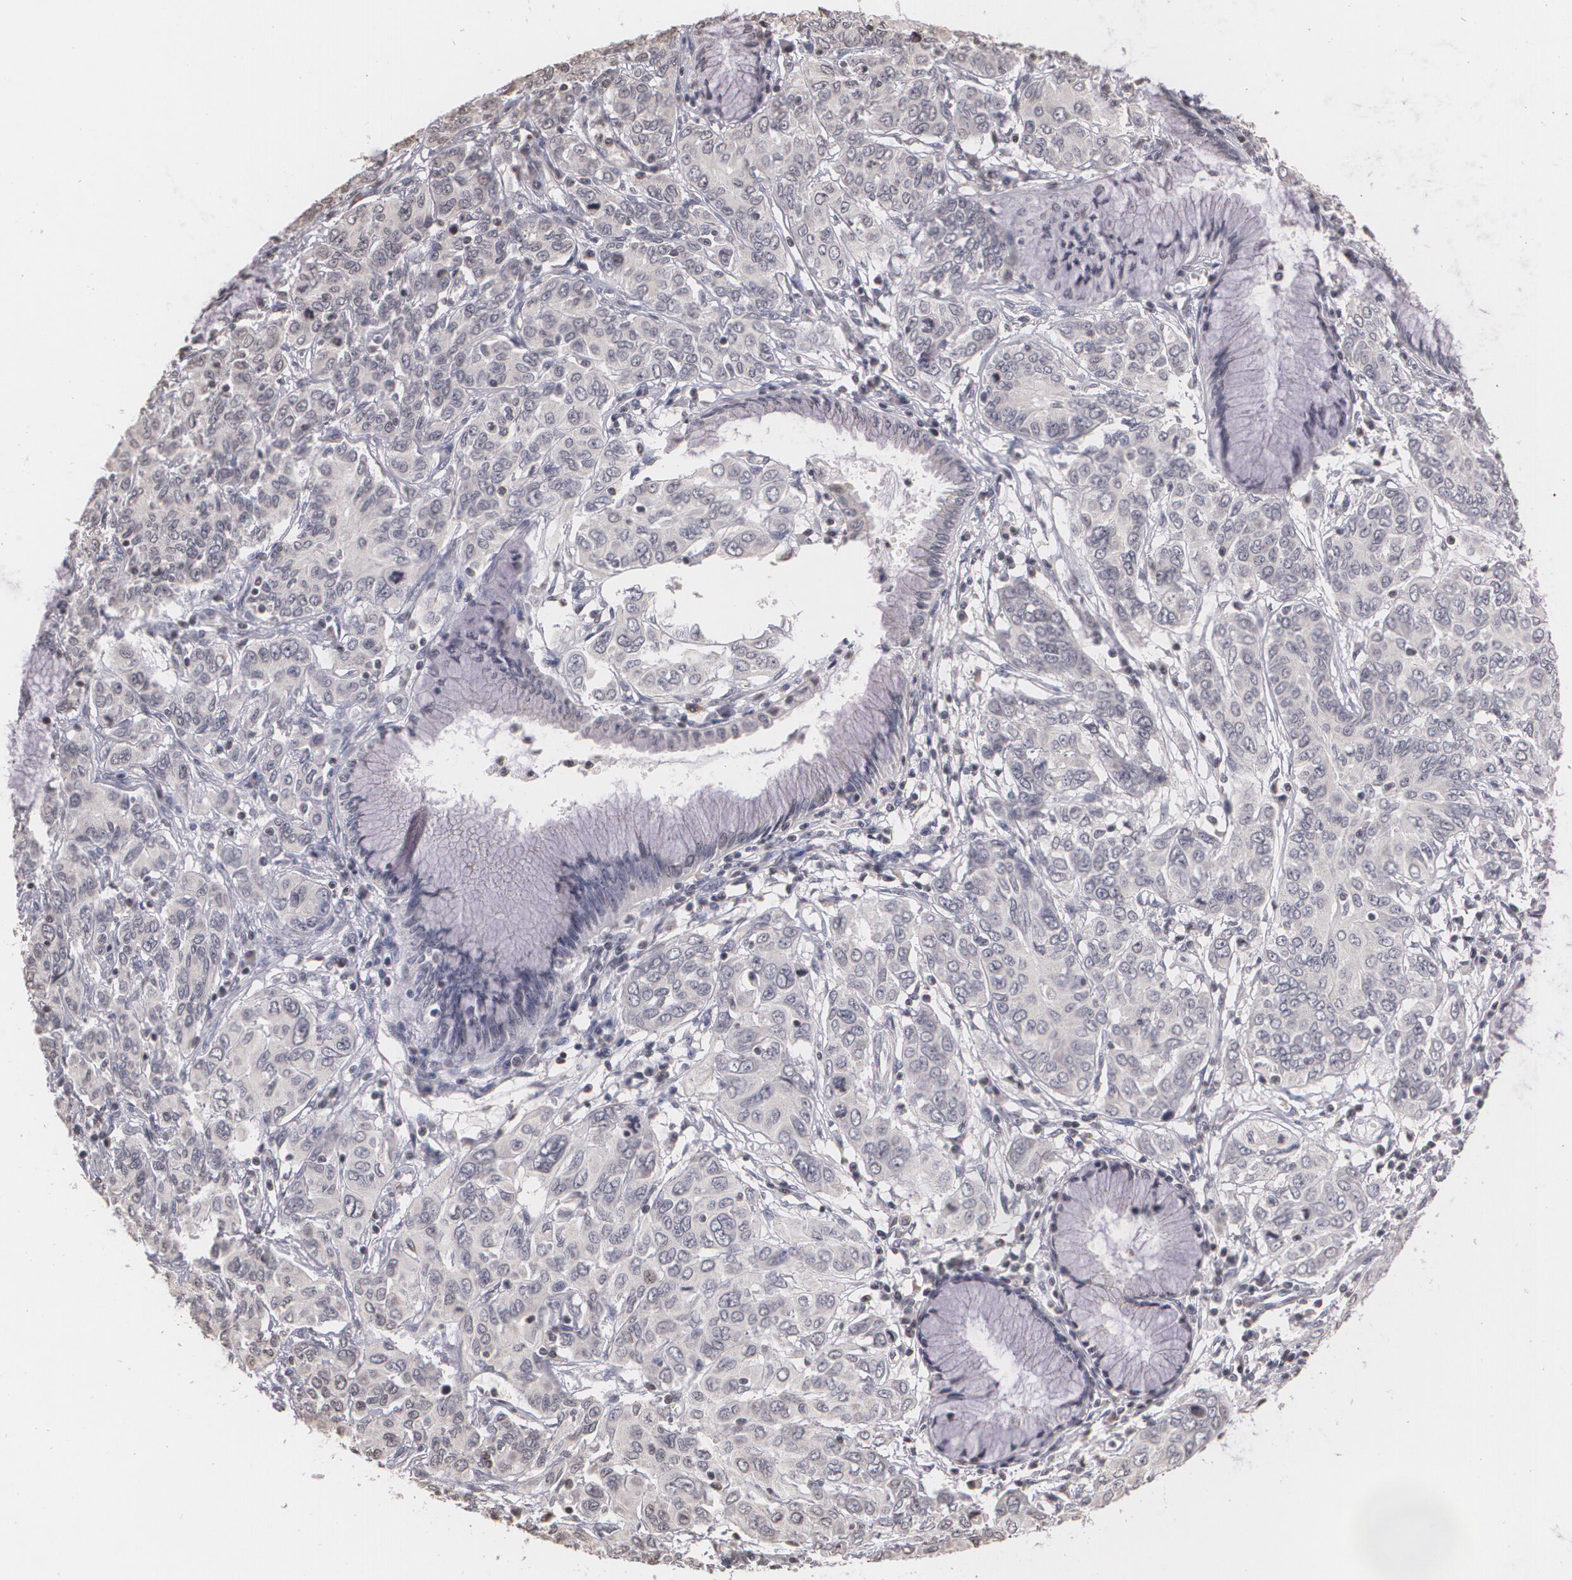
{"staining": {"intensity": "negative", "quantity": "none", "location": "none"}, "tissue": "cervical cancer", "cell_type": "Tumor cells", "image_type": "cancer", "snomed": [{"axis": "morphology", "description": "Squamous cell carcinoma, NOS"}, {"axis": "topography", "description": "Cervix"}], "caption": "High magnification brightfield microscopy of cervical cancer (squamous cell carcinoma) stained with DAB (3,3'-diaminobenzidine) (brown) and counterstained with hematoxylin (blue): tumor cells show no significant staining.", "gene": "THRB", "patient": {"sex": "female", "age": 38}}